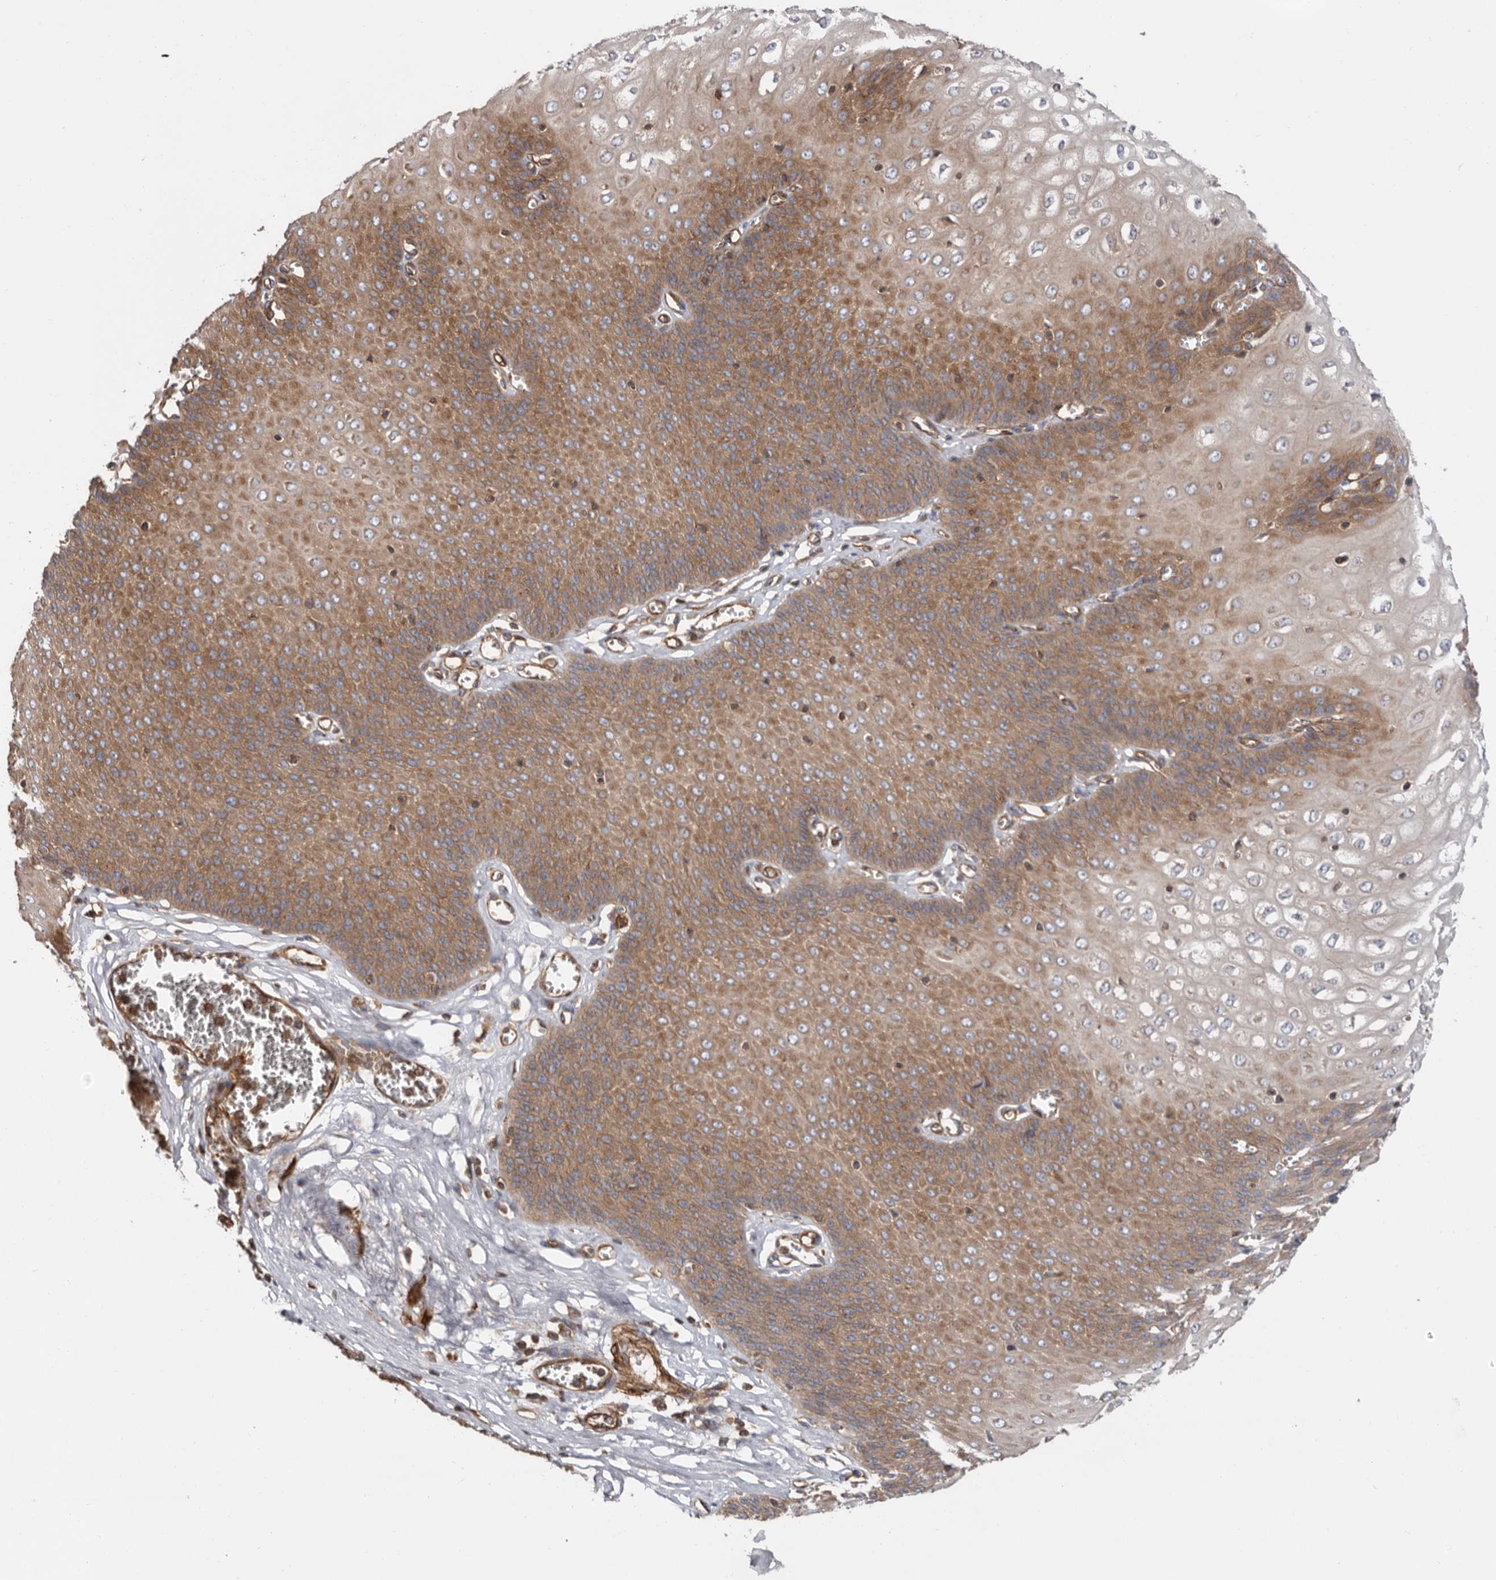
{"staining": {"intensity": "moderate", "quantity": ">75%", "location": "cytoplasmic/membranous"}, "tissue": "esophagus", "cell_type": "Squamous epithelial cells", "image_type": "normal", "snomed": [{"axis": "morphology", "description": "Normal tissue, NOS"}, {"axis": "topography", "description": "Esophagus"}], "caption": "Brown immunohistochemical staining in normal esophagus exhibits moderate cytoplasmic/membranous staining in approximately >75% of squamous epithelial cells.", "gene": "TMC7", "patient": {"sex": "male", "age": 60}}